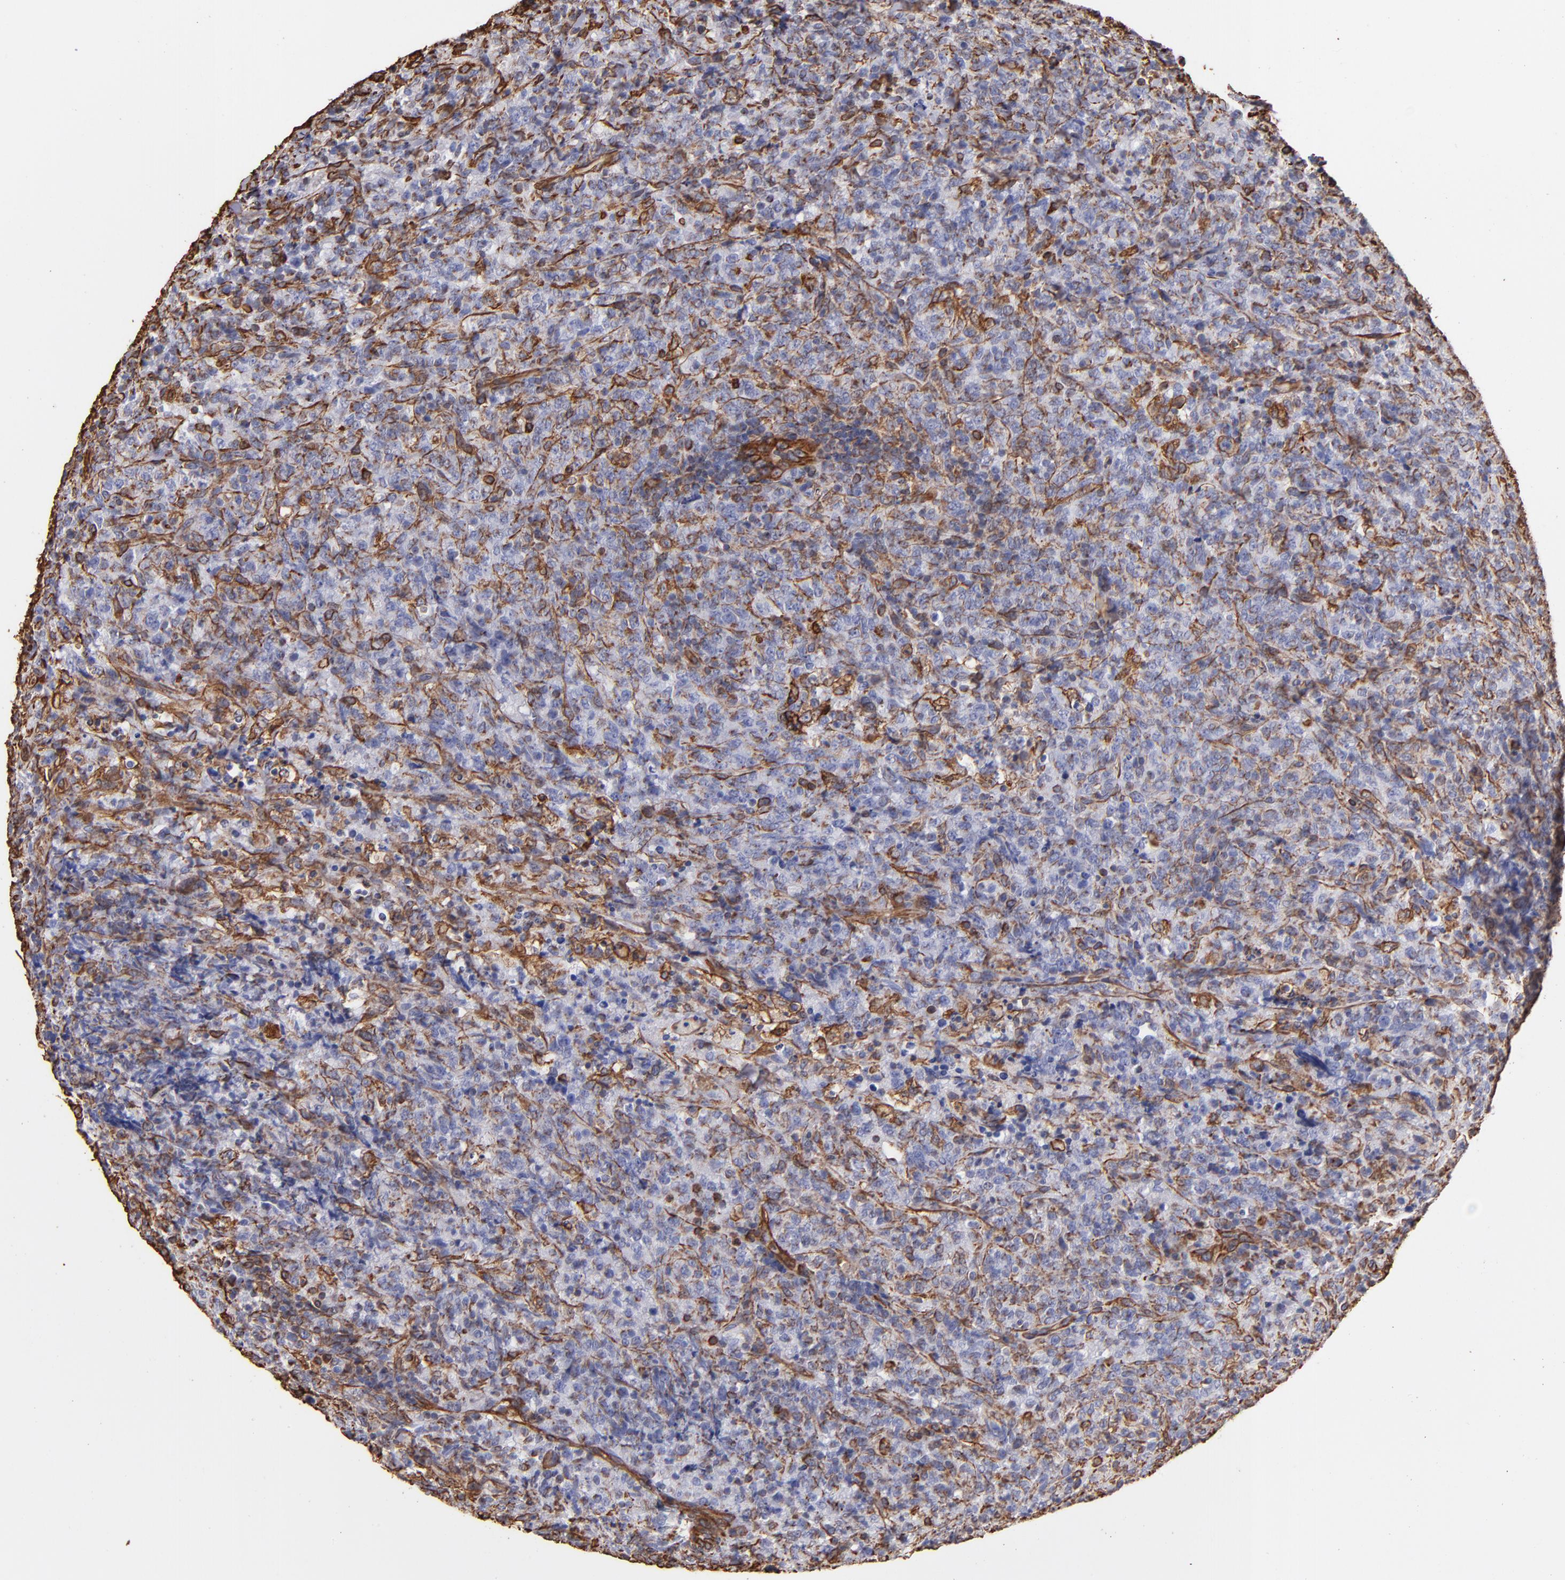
{"staining": {"intensity": "strong", "quantity": "<25%", "location": "cytoplasmic/membranous"}, "tissue": "lymphoma", "cell_type": "Tumor cells", "image_type": "cancer", "snomed": [{"axis": "morphology", "description": "Malignant lymphoma, non-Hodgkin's type, High grade"}, {"axis": "topography", "description": "Tonsil"}], "caption": "High-magnification brightfield microscopy of lymphoma stained with DAB (brown) and counterstained with hematoxylin (blue). tumor cells exhibit strong cytoplasmic/membranous expression is present in approximately<25% of cells.", "gene": "VIM", "patient": {"sex": "female", "age": 36}}